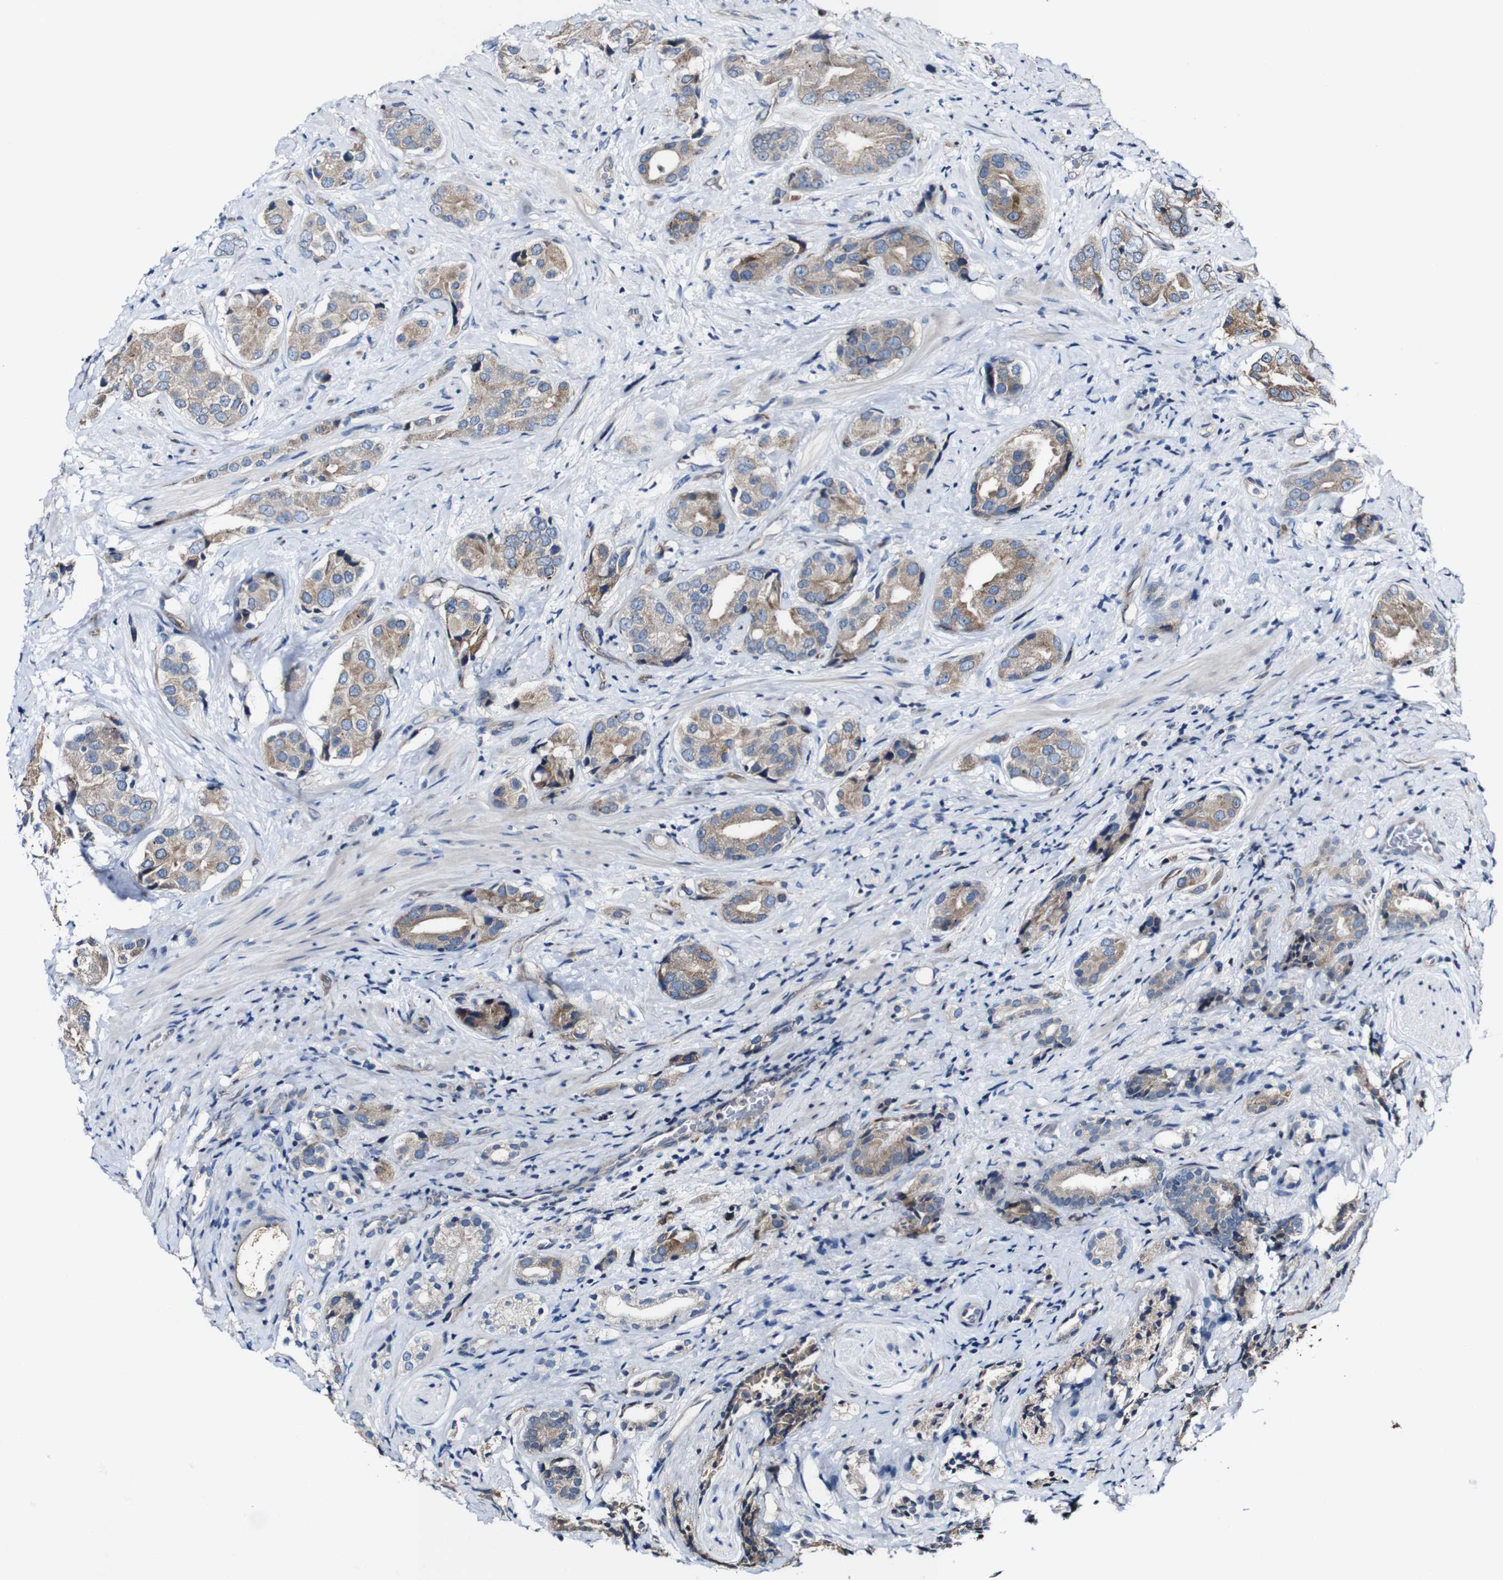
{"staining": {"intensity": "weak", "quantity": ">75%", "location": "cytoplasmic/membranous"}, "tissue": "prostate cancer", "cell_type": "Tumor cells", "image_type": "cancer", "snomed": [{"axis": "morphology", "description": "Adenocarcinoma, High grade"}, {"axis": "topography", "description": "Prostate"}], "caption": "Prostate cancer (adenocarcinoma (high-grade)) stained for a protein (brown) displays weak cytoplasmic/membranous positive staining in approximately >75% of tumor cells.", "gene": "GRAMD1A", "patient": {"sex": "male", "age": 71}}